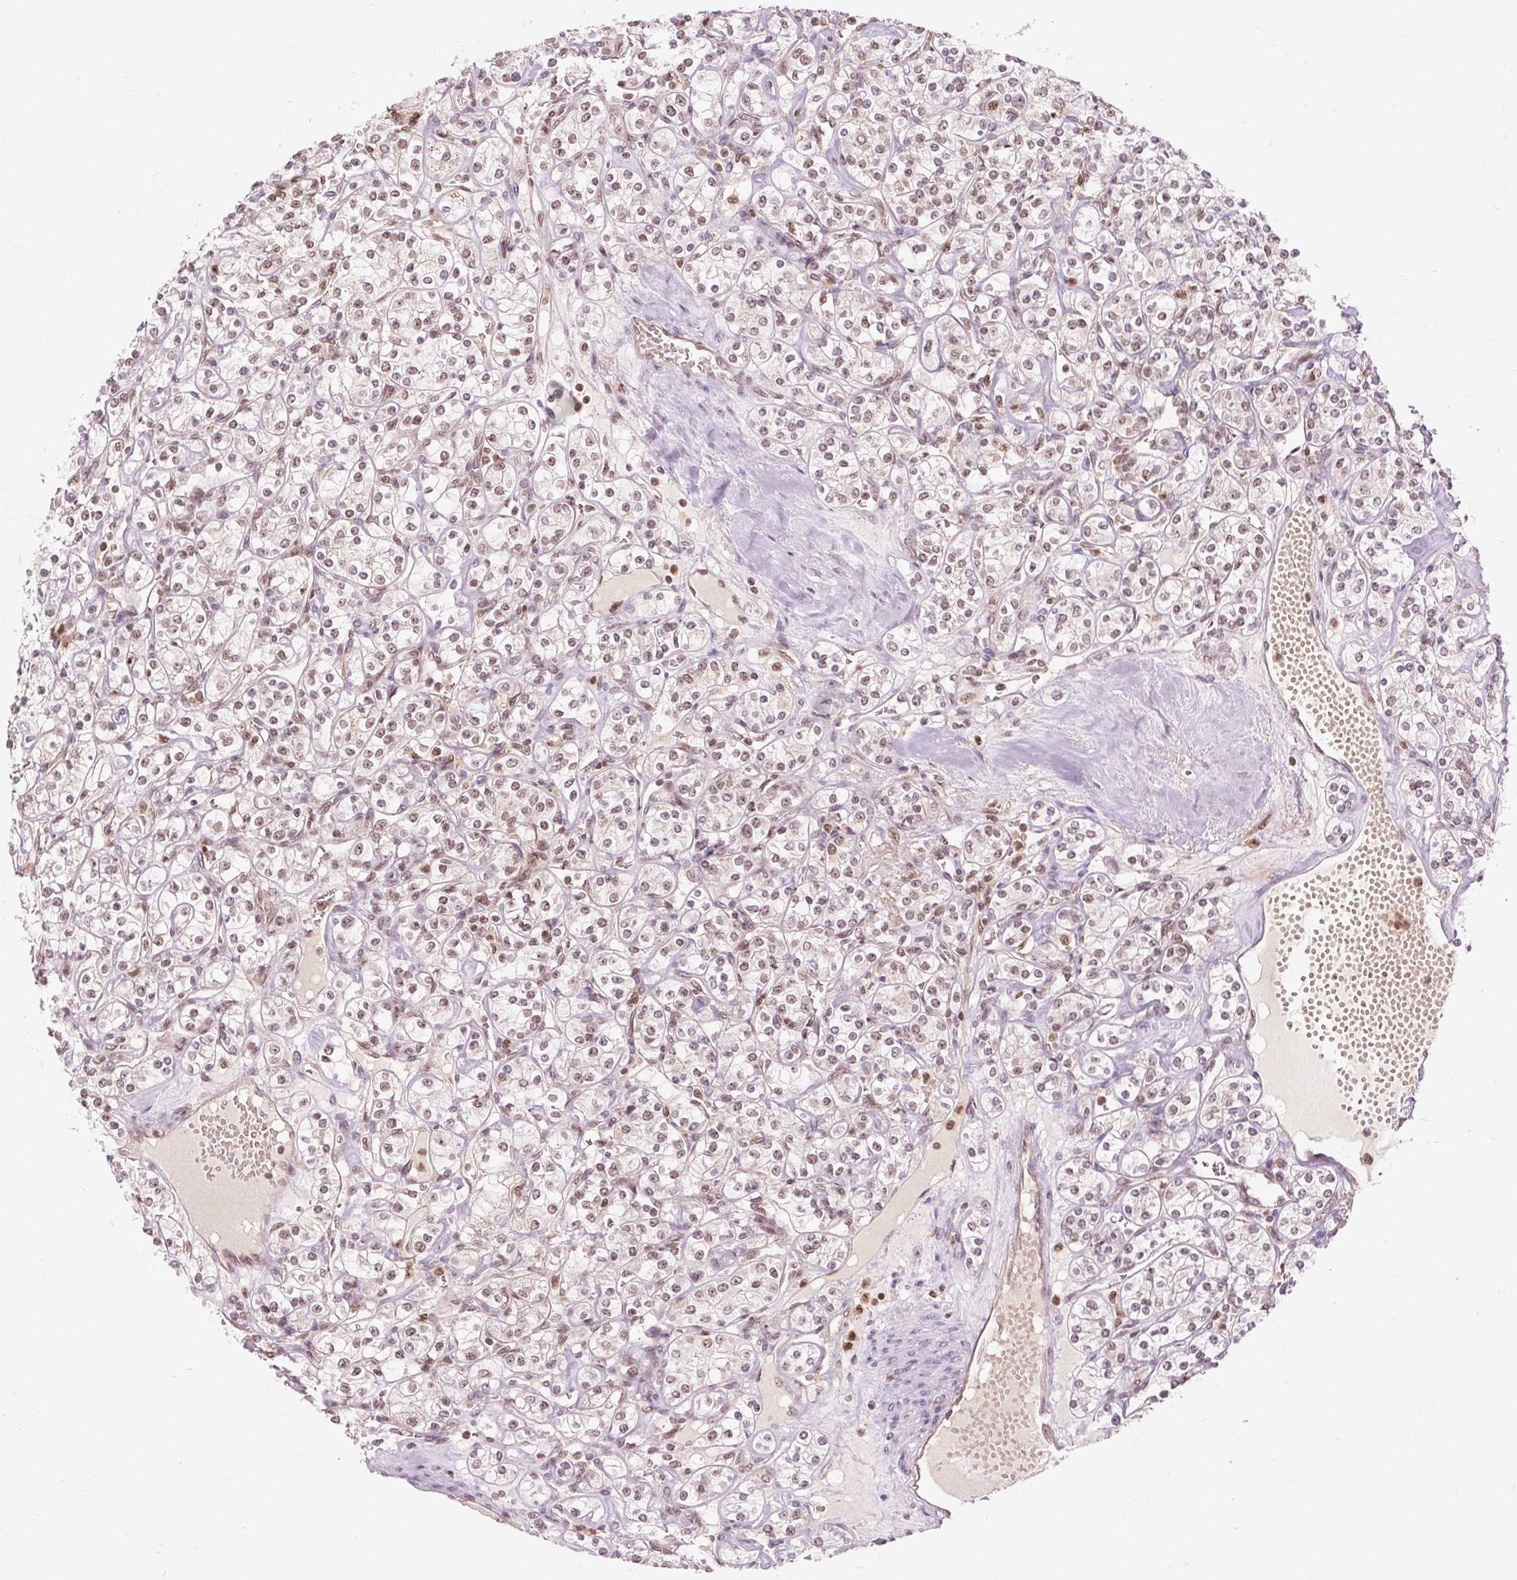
{"staining": {"intensity": "moderate", "quantity": "25%-75%", "location": "nuclear"}, "tissue": "renal cancer", "cell_type": "Tumor cells", "image_type": "cancer", "snomed": [{"axis": "morphology", "description": "Adenocarcinoma, NOS"}, {"axis": "topography", "description": "Kidney"}], "caption": "IHC (DAB) staining of human renal adenocarcinoma reveals moderate nuclear protein expression in about 25%-75% of tumor cells.", "gene": "CSTF1", "patient": {"sex": "male", "age": 77}}